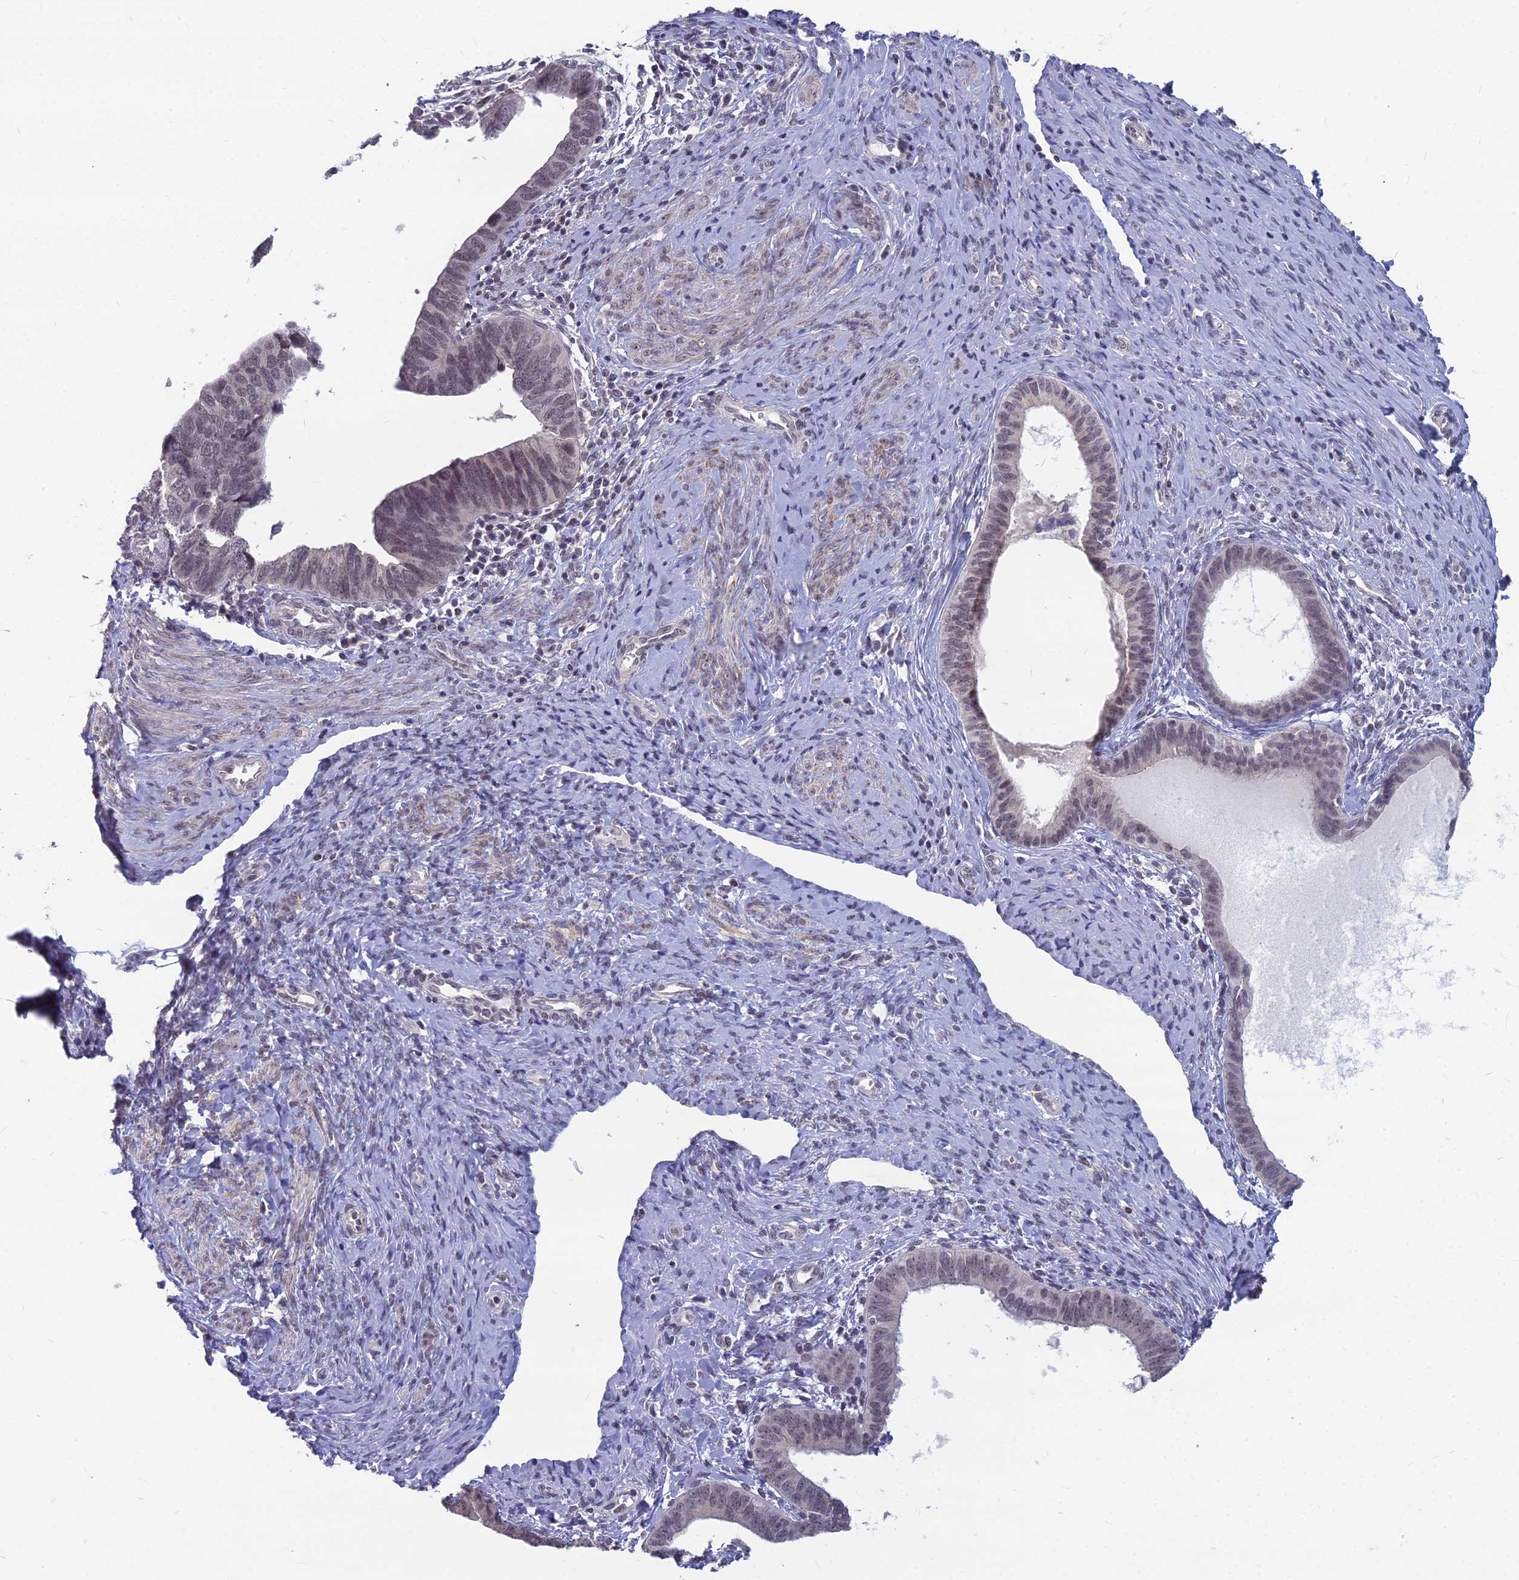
{"staining": {"intensity": "negative", "quantity": "none", "location": "none"}, "tissue": "endometrial cancer", "cell_type": "Tumor cells", "image_type": "cancer", "snomed": [{"axis": "morphology", "description": "Adenocarcinoma, NOS"}, {"axis": "topography", "description": "Endometrium"}], "caption": "Endometrial adenocarcinoma was stained to show a protein in brown. There is no significant positivity in tumor cells.", "gene": "KAT7", "patient": {"sex": "female", "age": 79}}